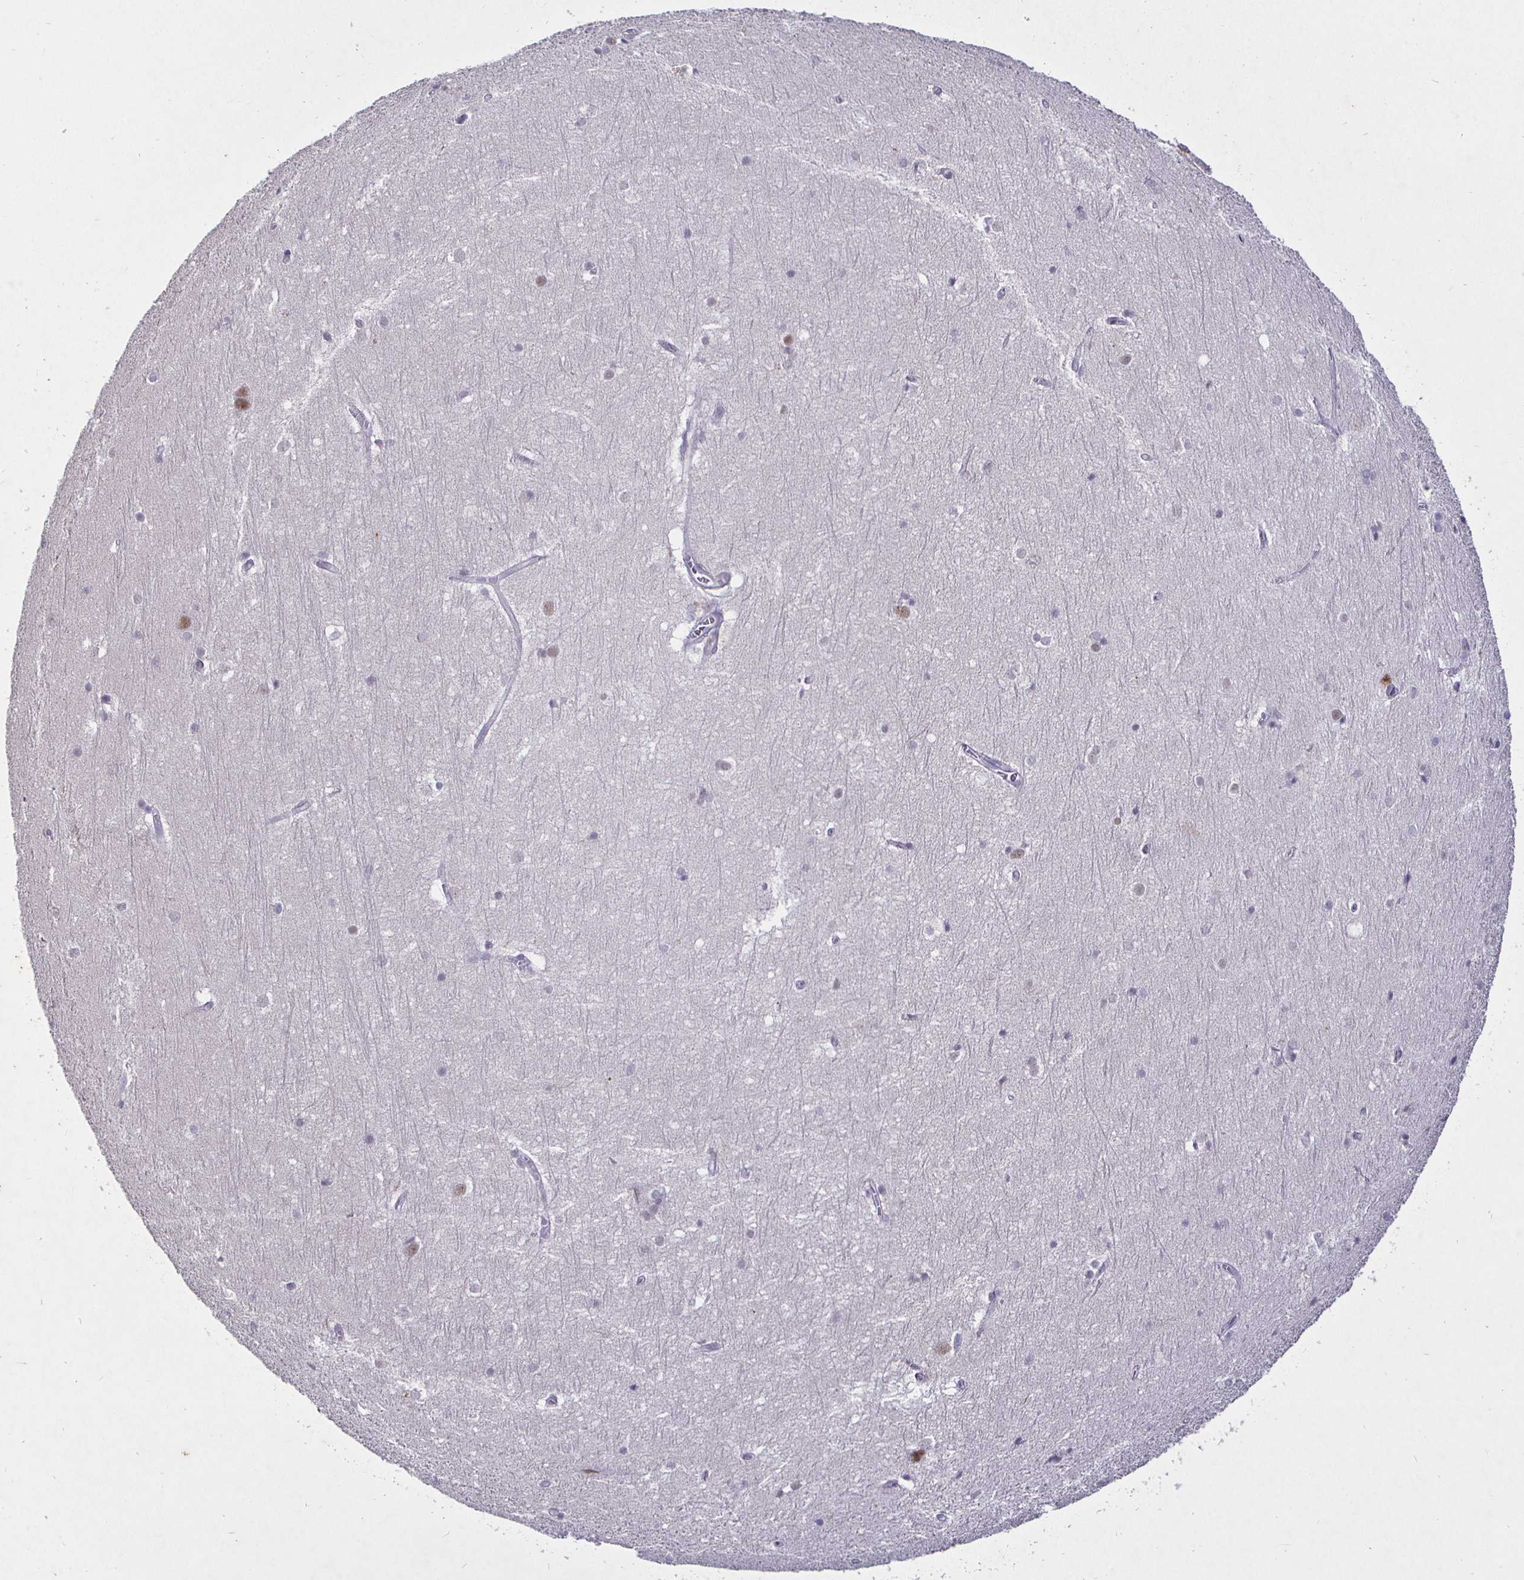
{"staining": {"intensity": "negative", "quantity": "none", "location": "none"}, "tissue": "hippocampus", "cell_type": "Glial cells", "image_type": "normal", "snomed": [{"axis": "morphology", "description": "Normal tissue, NOS"}, {"axis": "topography", "description": "Cerebral cortex"}, {"axis": "topography", "description": "Hippocampus"}], "caption": "The photomicrograph displays no staining of glial cells in unremarkable hippocampus. The staining was performed using DAB (3,3'-diaminobenzidine) to visualize the protein expression in brown, while the nuclei were stained in blue with hematoxylin (Magnification: 20x).", "gene": "MLH1", "patient": {"sex": "female", "age": 19}}